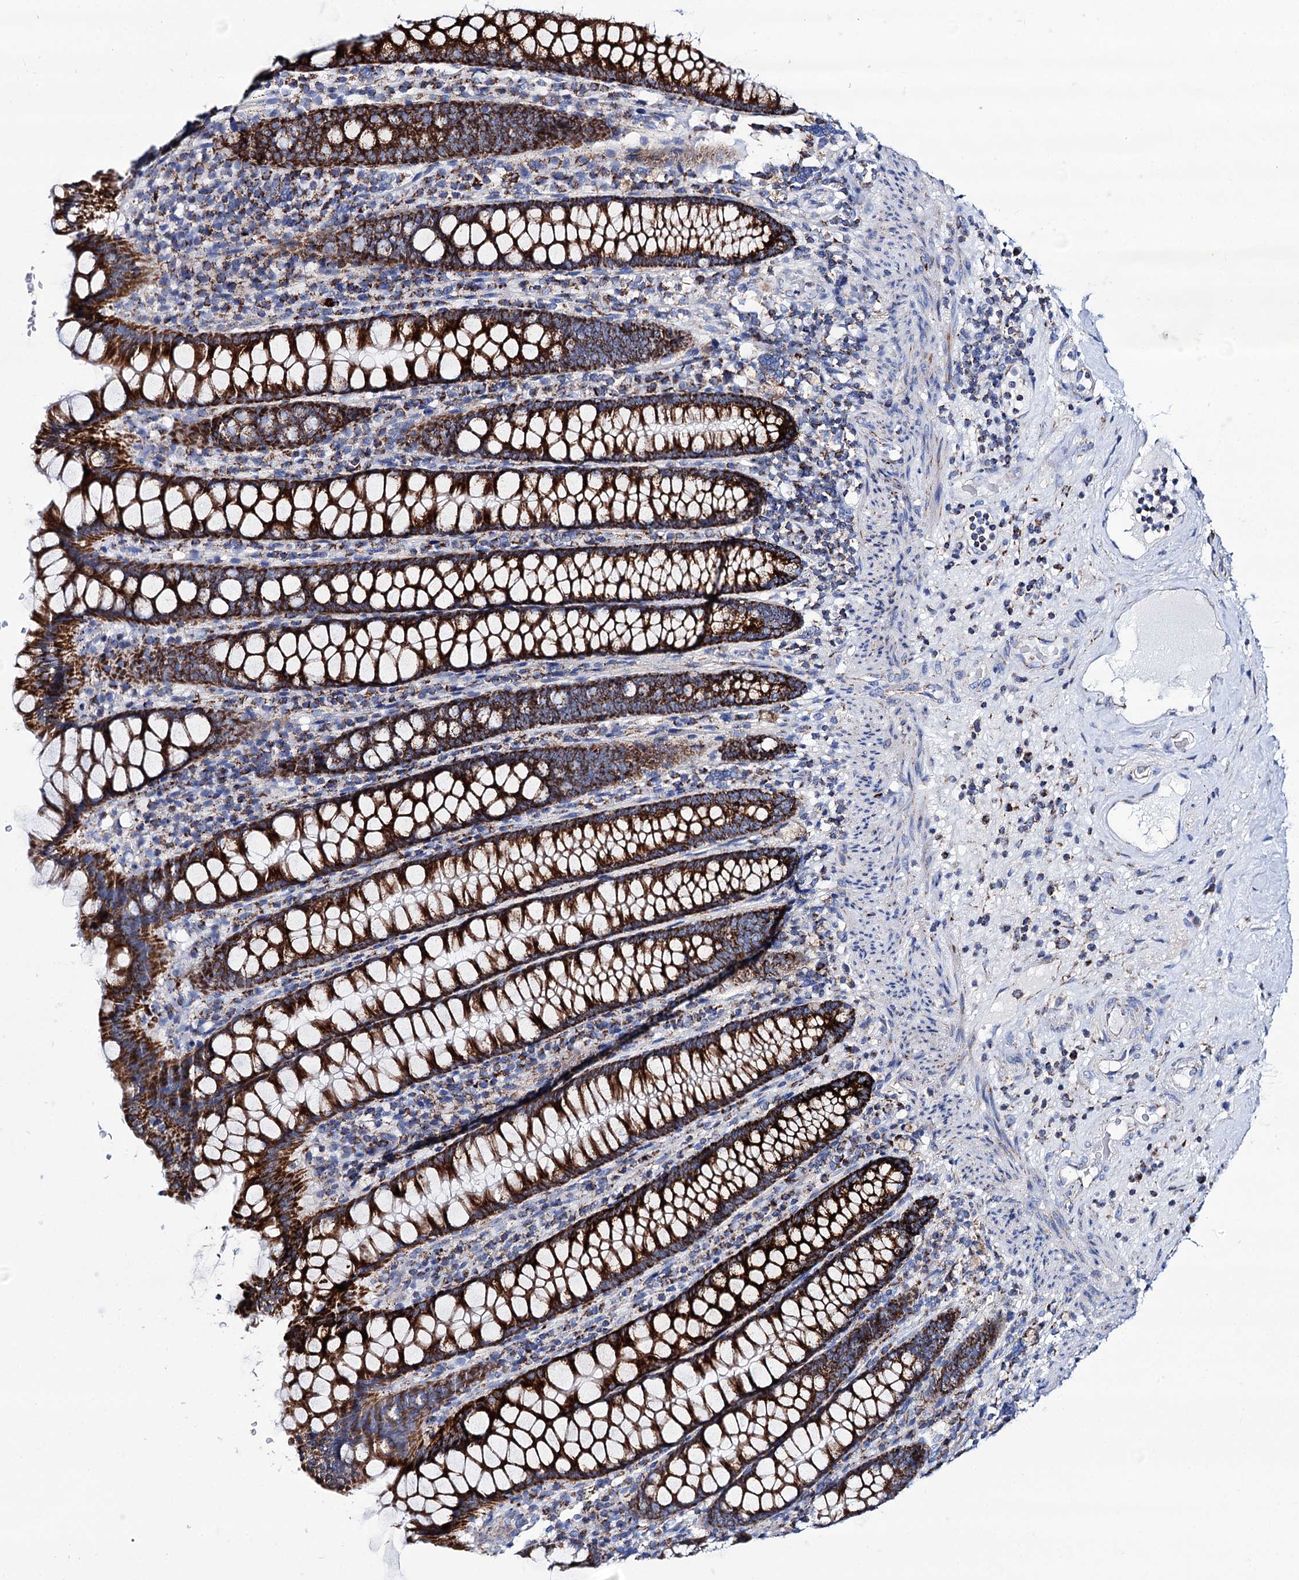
{"staining": {"intensity": "negative", "quantity": "none", "location": "none"}, "tissue": "colon", "cell_type": "Endothelial cells", "image_type": "normal", "snomed": [{"axis": "morphology", "description": "Normal tissue, NOS"}, {"axis": "topography", "description": "Colon"}], "caption": "IHC histopathology image of benign colon stained for a protein (brown), which reveals no staining in endothelial cells. (DAB (3,3'-diaminobenzidine) IHC, high magnification).", "gene": "UBASH3B", "patient": {"sex": "female", "age": 79}}